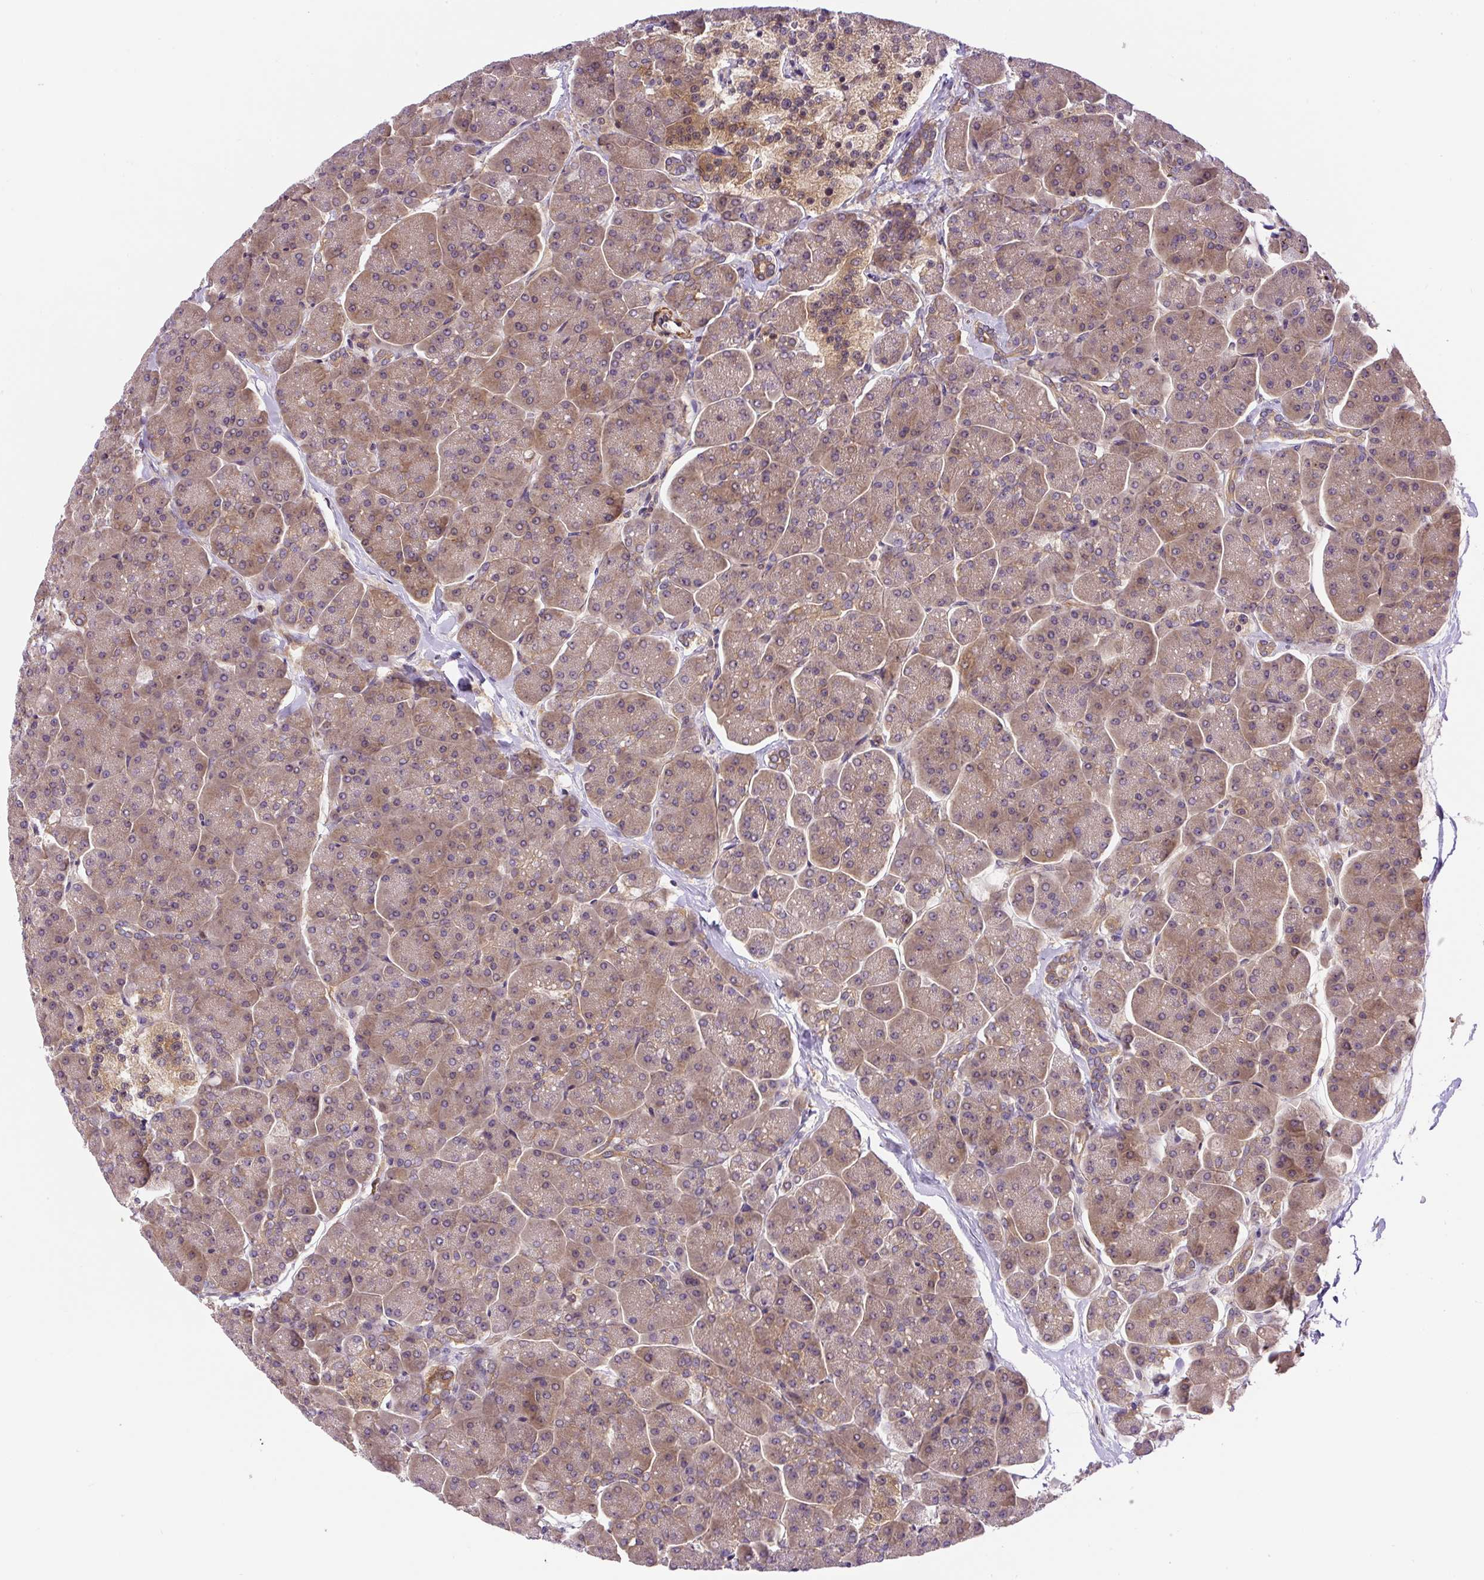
{"staining": {"intensity": "moderate", "quantity": "<25%", "location": "cytoplasmic/membranous"}, "tissue": "pancreas", "cell_type": "Exocrine glandular cells", "image_type": "normal", "snomed": [{"axis": "morphology", "description": "Normal tissue, NOS"}, {"axis": "topography", "description": "Pancreas"}, {"axis": "topography", "description": "Peripheral nerve tissue"}], "caption": "Immunohistochemical staining of benign human pancreas displays moderate cytoplasmic/membranous protein positivity in about <25% of exocrine glandular cells. (IHC, brightfield microscopy, high magnification).", "gene": "CCDC28A", "patient": {"sex": "male", "age": 54}}